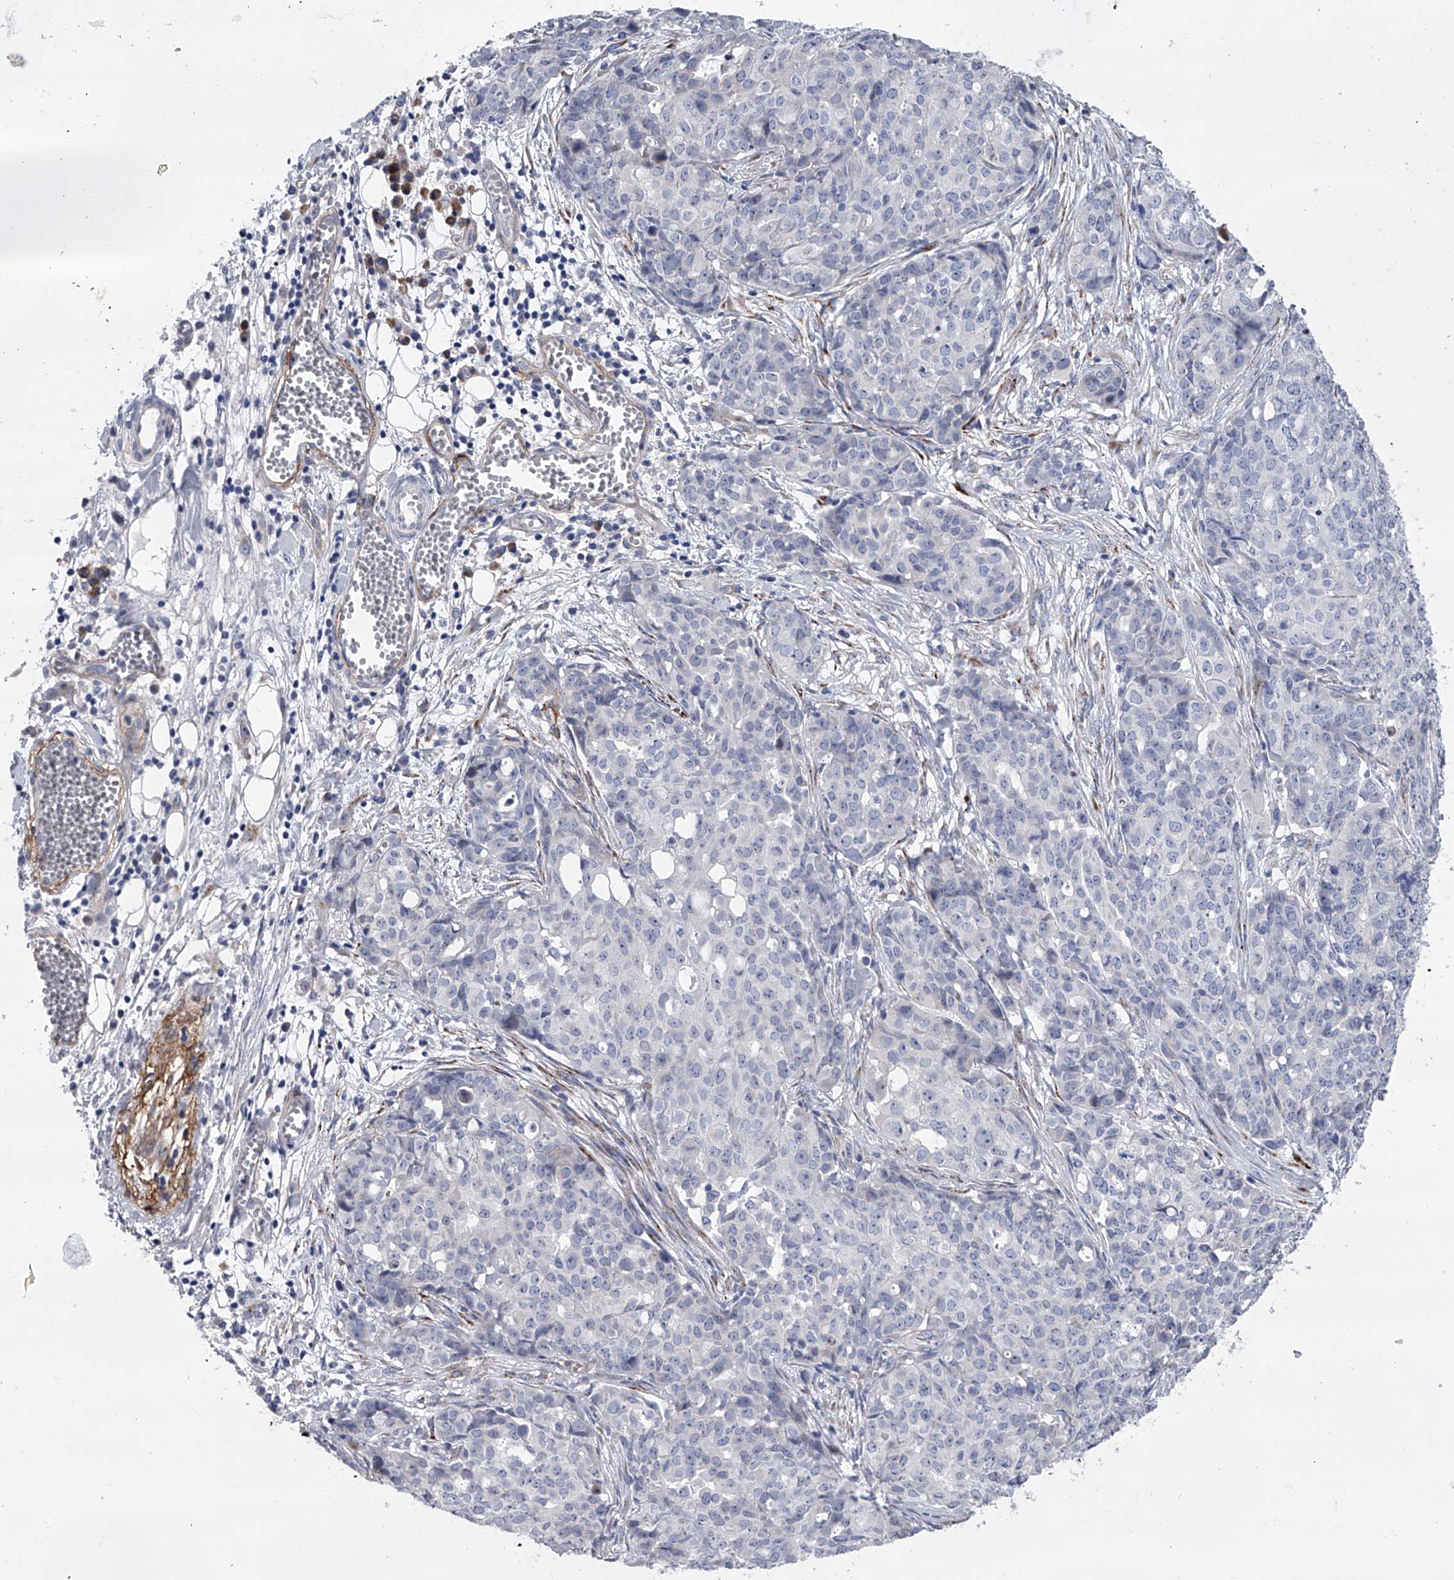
{"staining": {"intensity": "negative", "quantity": "none", "location": "none"}, "tissue": "ovarian cancer", "cell_type": "Tumor cells", "image_type": "cancer", "snomed": [{"axis": "morphology", "description": "Cystadenocarcinoma, serous, NOS"}, {"axis": "topography", "description": "Soft tissue"}, {"axis": "topography", "description": "Ovary"}], "caption": "Ovarian serous cystadenocarcinoma stained for a protein using immunohistochemistry reveals no expression tumor cells.", "gene": "ALG14", "patient": {"sex": "female", "age": 57}}